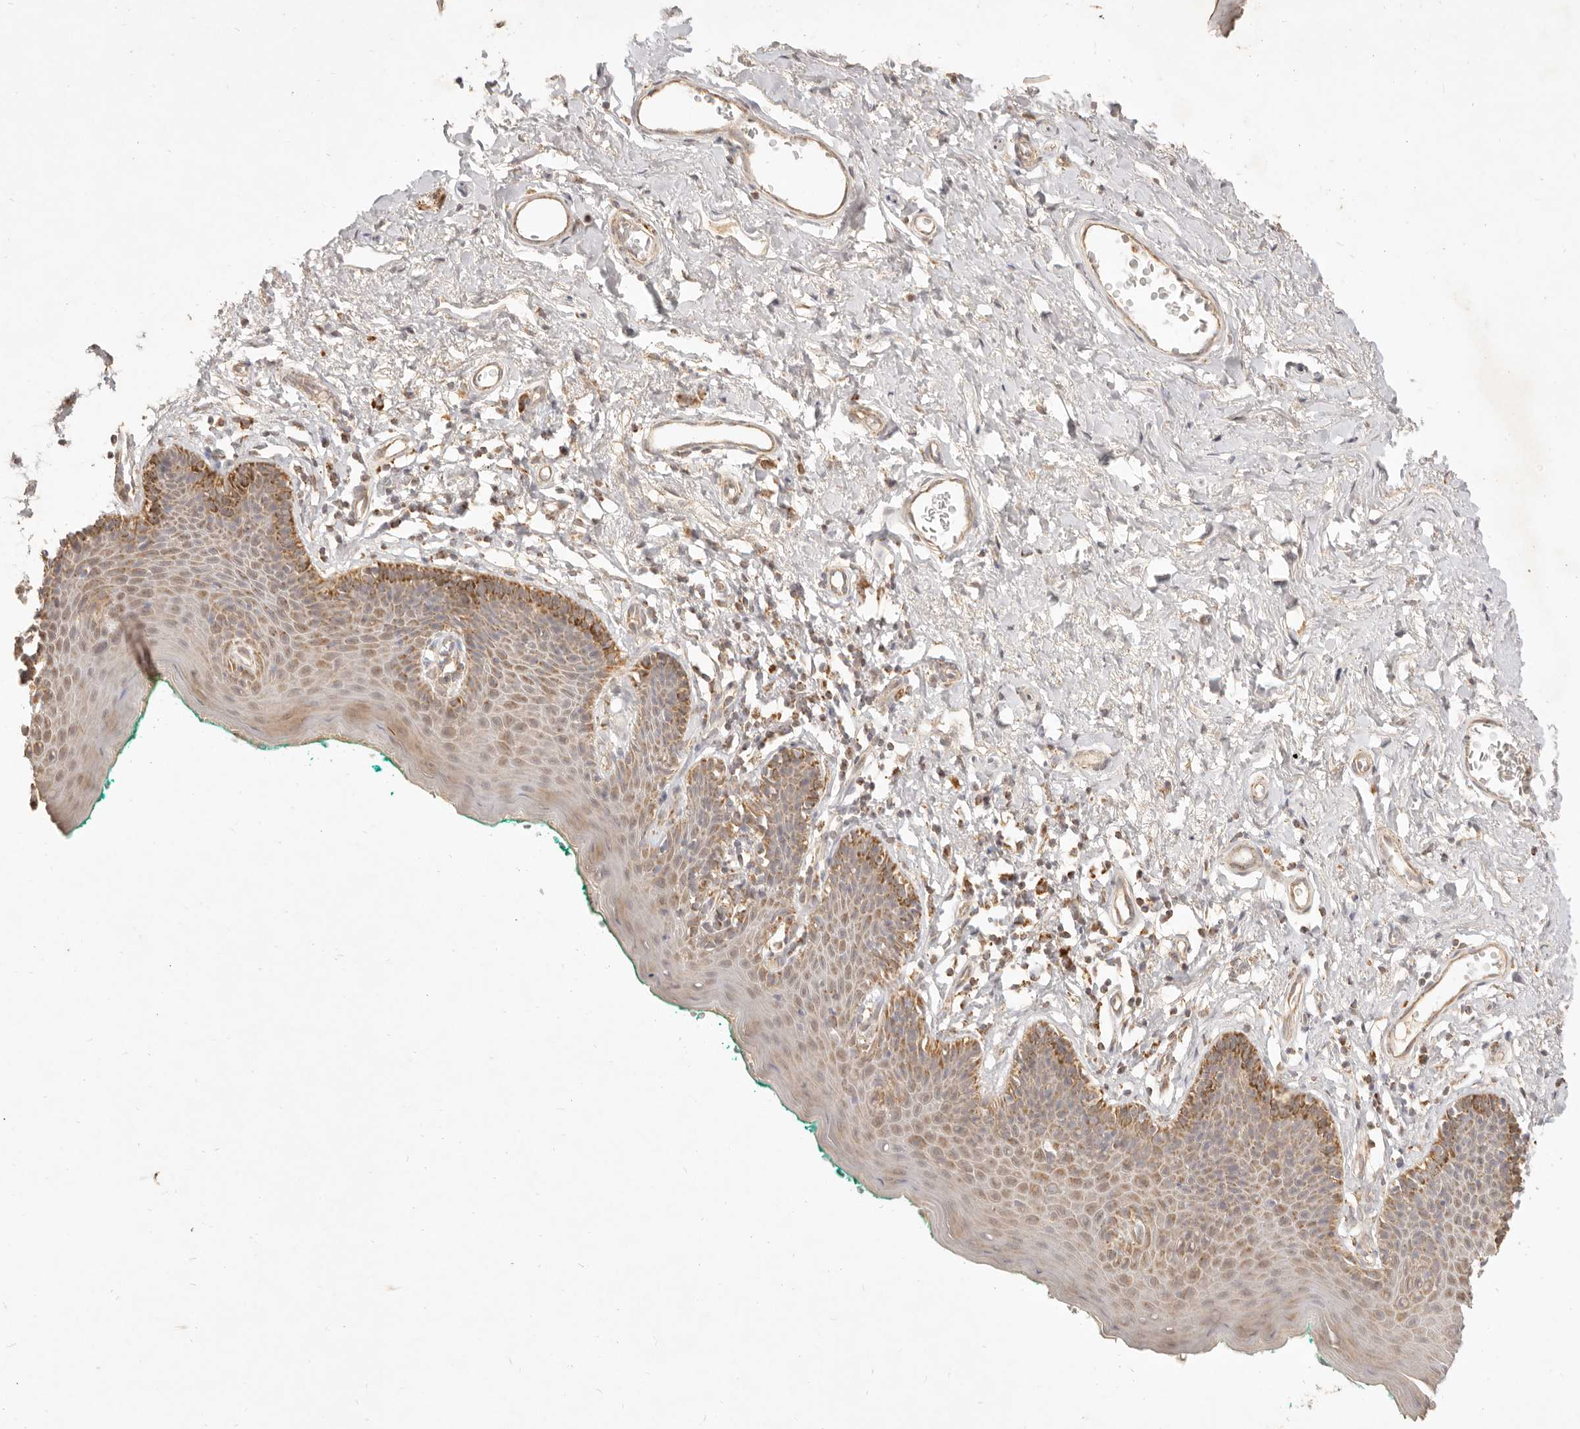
{"staining": {"intensity": "moderate", "quantity": ">75%", "location": "cytoplasmic/membranous"}, "tissue": "skin", "cell_type": "Epidermal cells", "image_type": "normal", "snomed": [{"axis": "morphology", "description": "Normal tissue, NOS"}, {"axis": "topography", "description": "Vulva"}], "caption": "Protein staining of unremarkable skin shows moderate cytoplasmic/membranous staining in approximately >75% of epidermal cells.", "gene": "CPLANE2", "patient": {"sex": "female", "age": 66}}